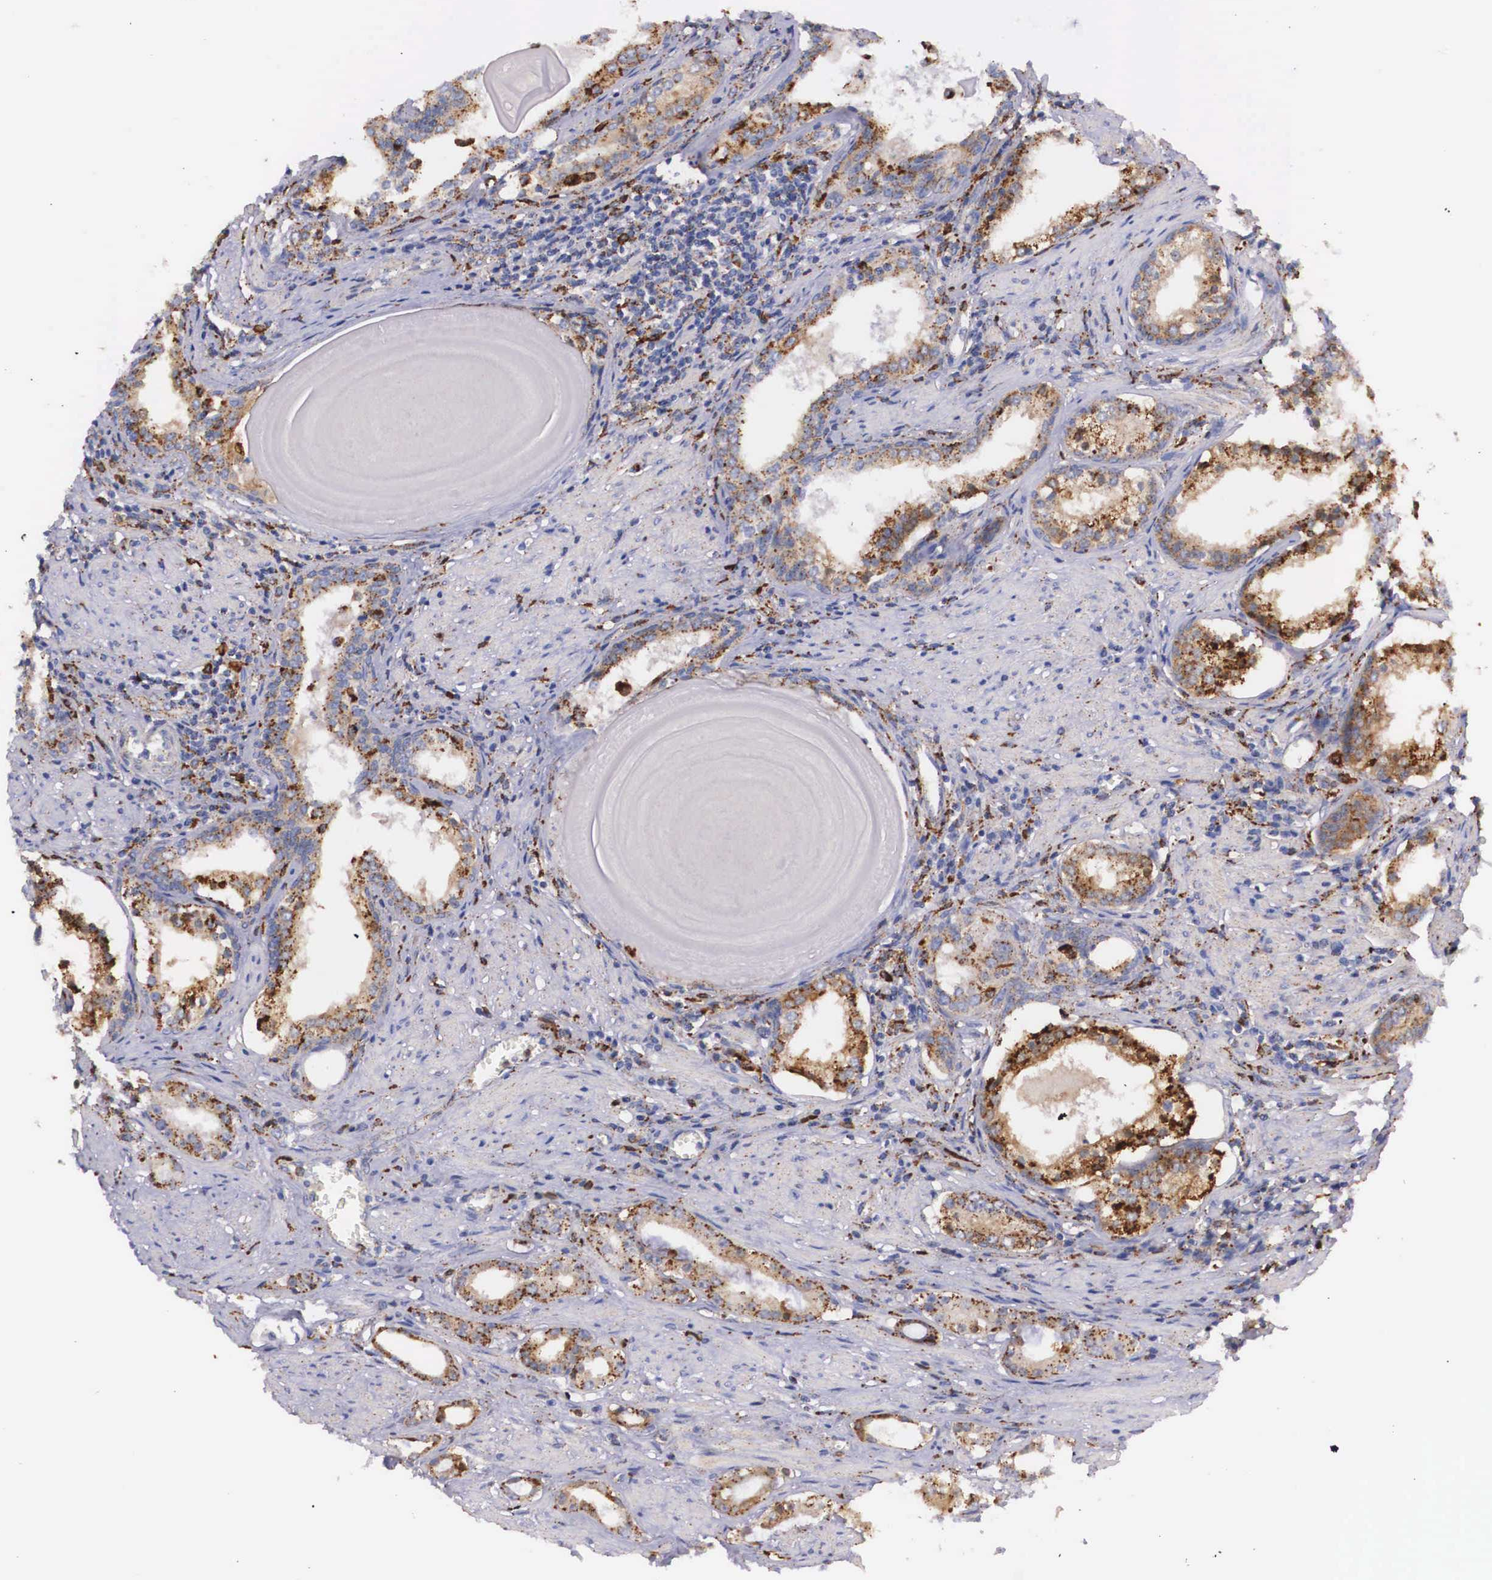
{"staining": {"intensity": "moderate", "quantity": ">75%", "location": "cytoplasmic/membranous"}, "tissue": "prostate cancer", "cell_type": "Tumor cells", "image_type": "cancer", "snomed": [{"axis": "morphology", "description": "Adenocarcinoma, Medium grade"}, {"axis": "topography", "description": "Prostate"}], "caption": "Moderate cytoplasmic/membranous expression for a protein is seen in approximately >75% of tumor cells of adenocarcinoma (medium-grade) (prostate) using immunohistochemistry (IHC).", "gene": "NAGA", "patient": {"sex": "male", "age": 73}}